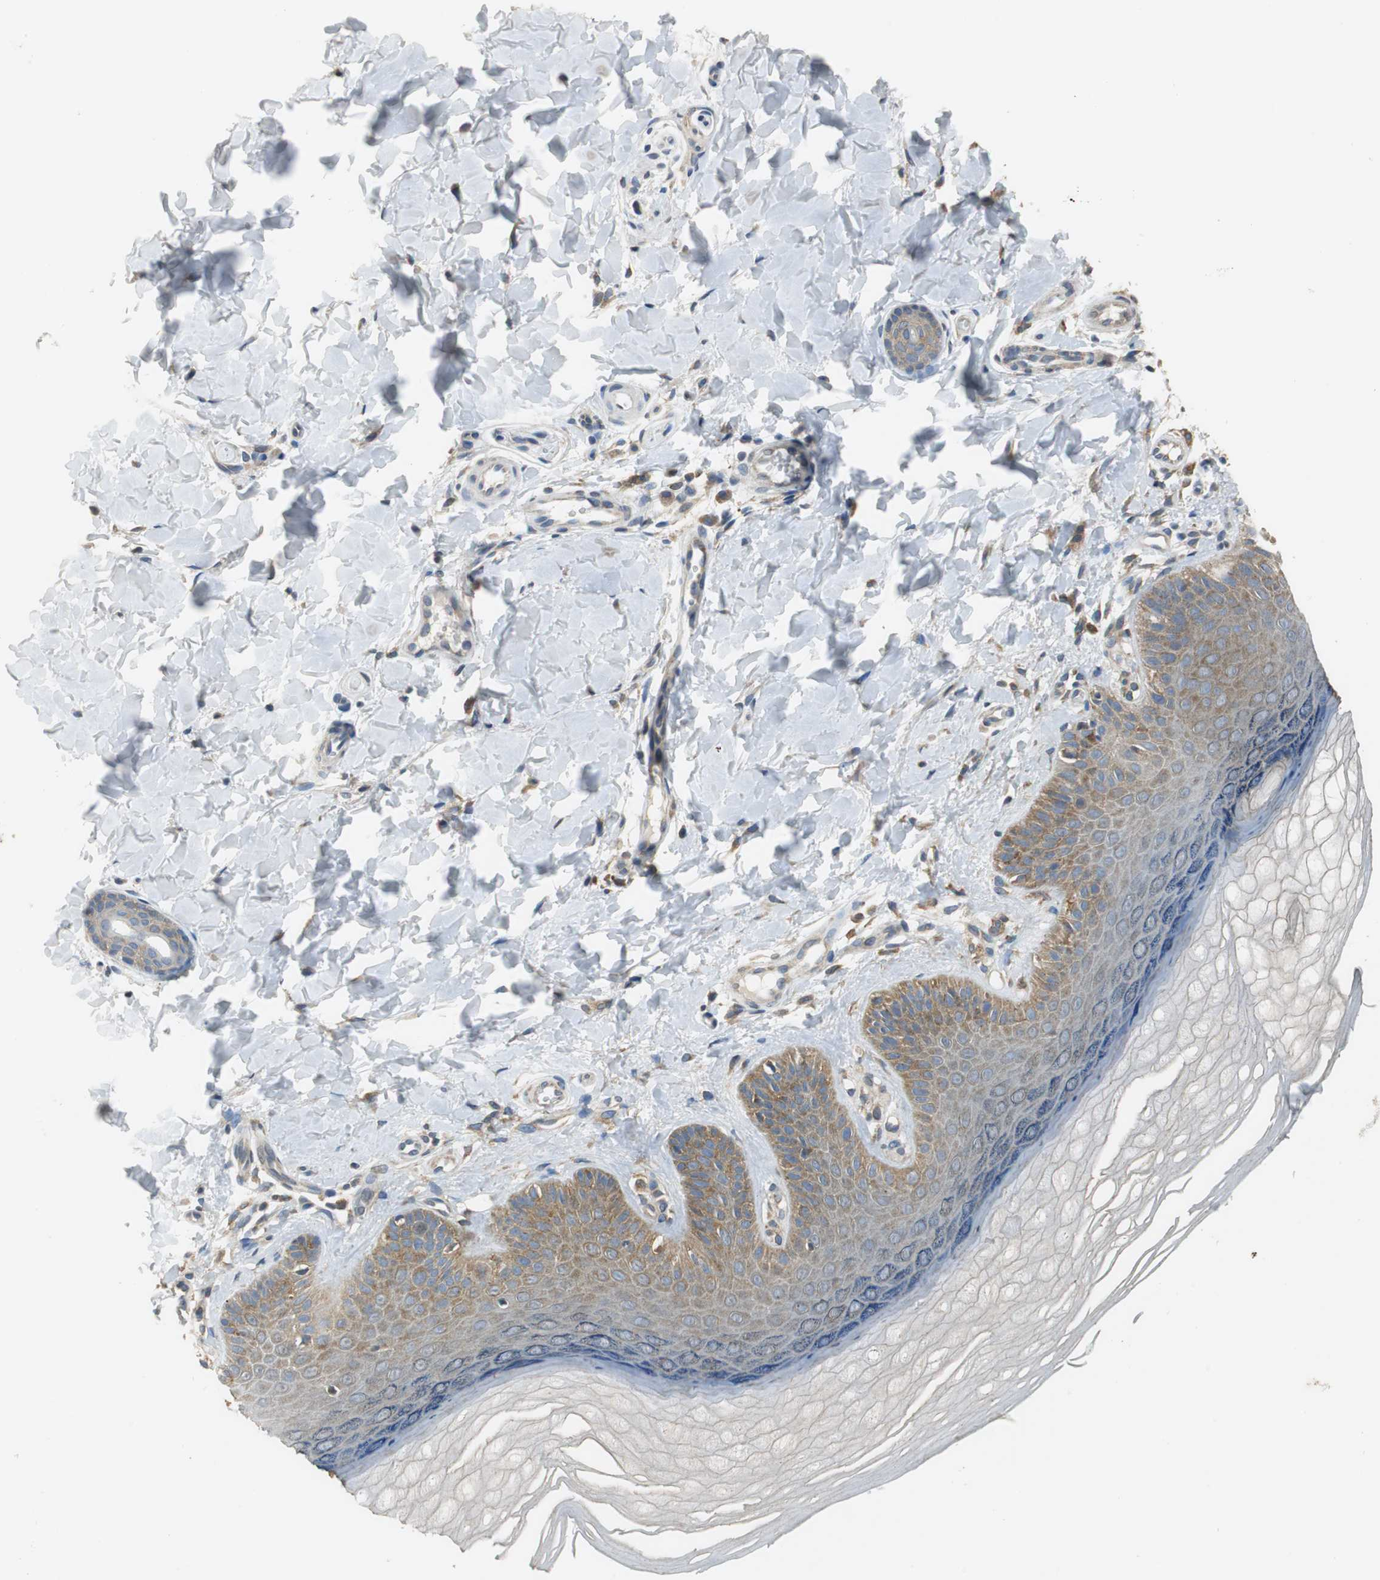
{"staining": {"intensity": "moderate", "quantity": "25%-75%", "location": "cytoplasmic/membranous"}, "tissue": "skin", "cell_type": "Fibroblasts", "image_type": "normal", "snomed": [{"axis": "morphology", "description": "Normal tissue, NOS"}, {"axis": "topography", "description": "Skin"}], "caption": "High-magnification brightfield microscopy of unremarkable skin stained with DAB (3,3'-diaminobenzidine) (brown) and counterstained with hematoxylin (blue). fibroblasts exhibit moderate cytoplasmic/membranous expression is identified in about25%-75% of cells.", "gene": "CNOT3", "patient": {"sex": "male", "age": 26}}